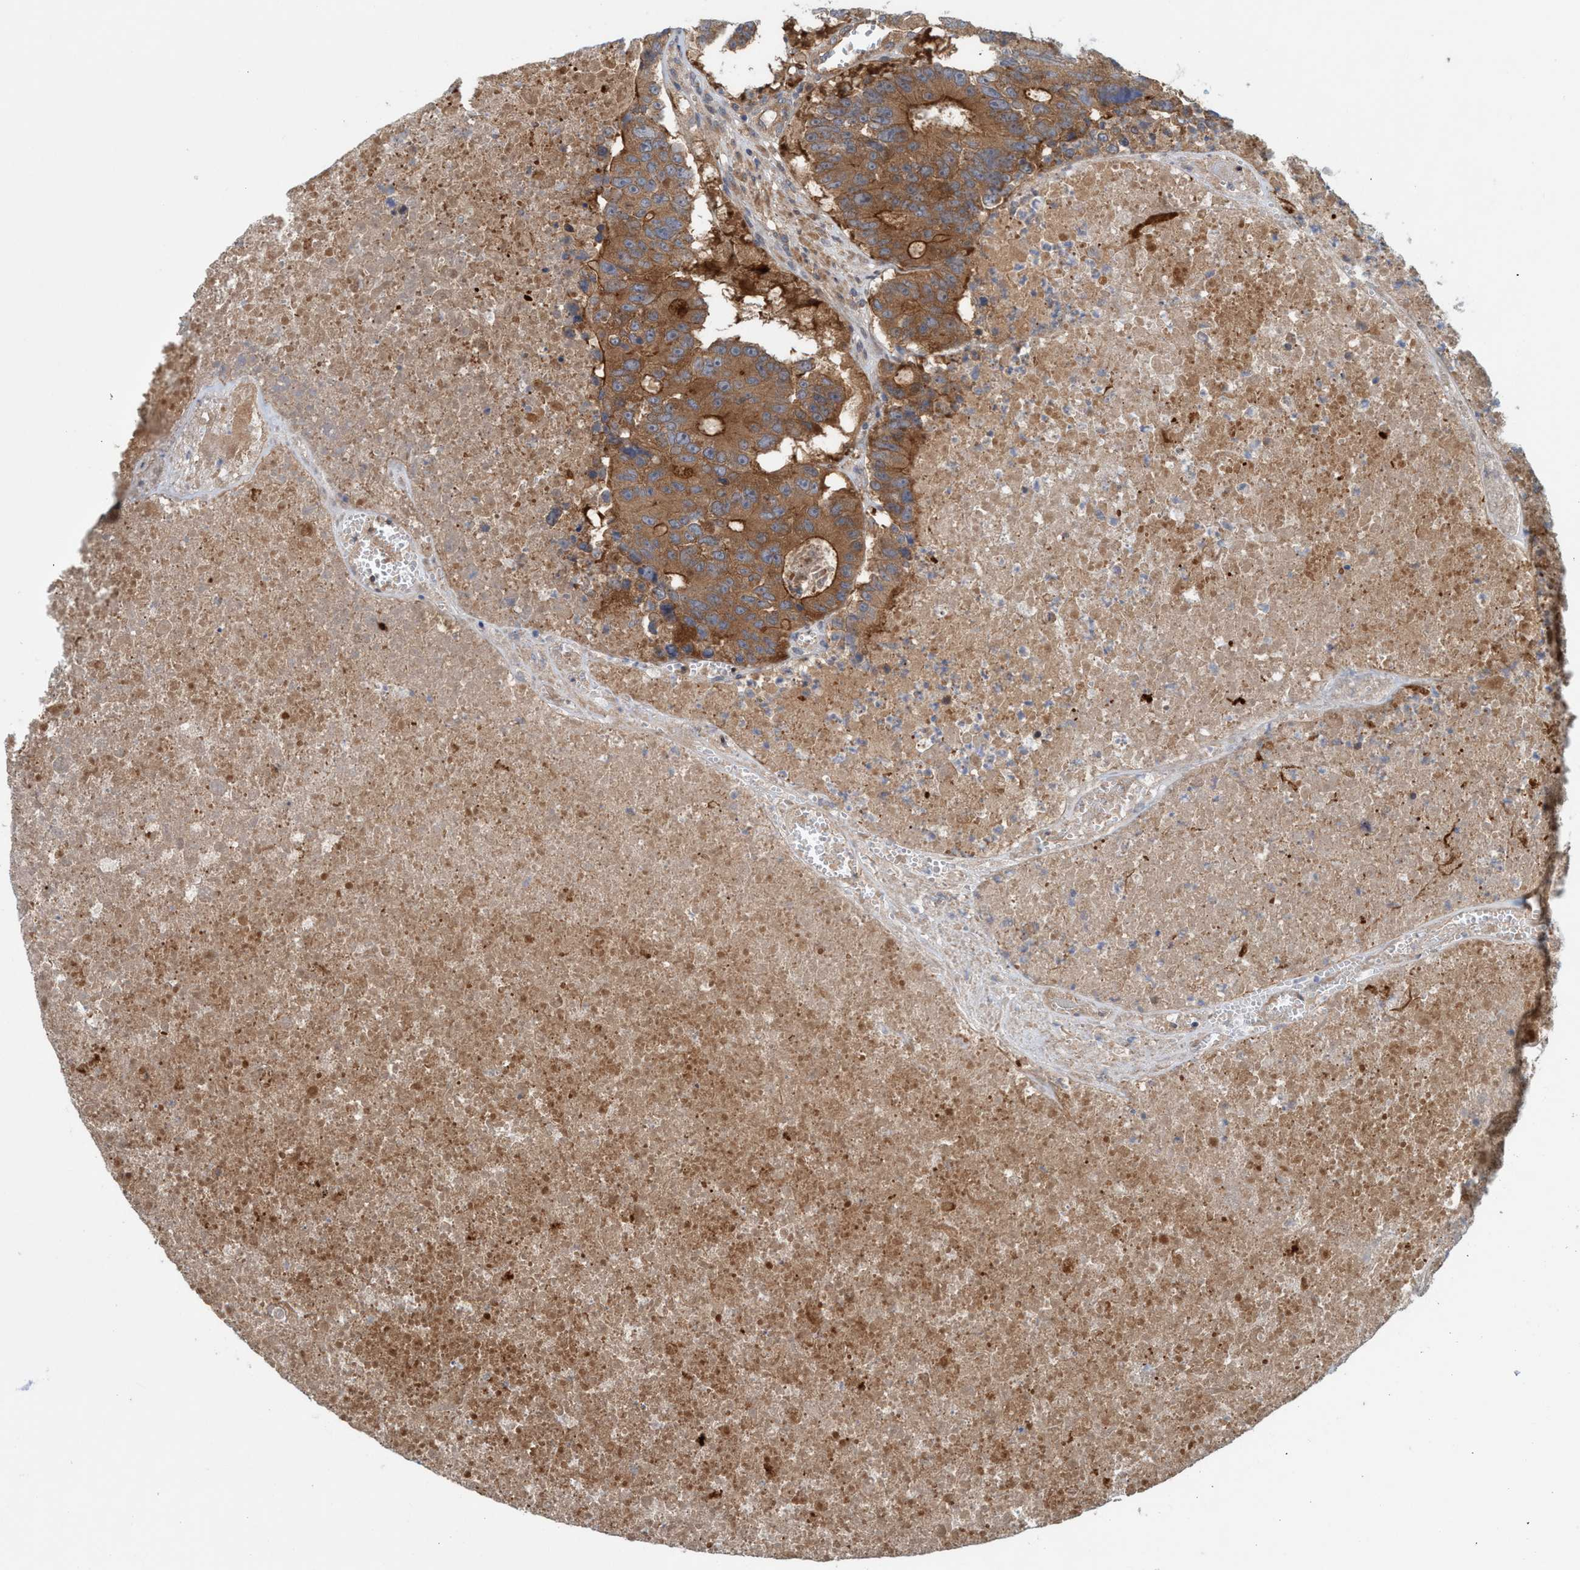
{"staining": {"intensity": "strong", "quantity": ">75%", "location": "cytoplasmic/membranous"}, "tissue": "colorectal cancer", "cell_type": "Tumor cells", "image_type": "cancer", "snomed": [{"axis": "morphology", "description": "Adenocarcinoma, NOS"}, {"axis": "topography", "description": "Colon"}], "caption": "A high amount of strong cytoplasmic/membranous expression is appreciated in about >75% of tumor cells in colorectal cancer tissue.", "gene": "SPECC1", "patient": {"sex": "male", "age": 87}}